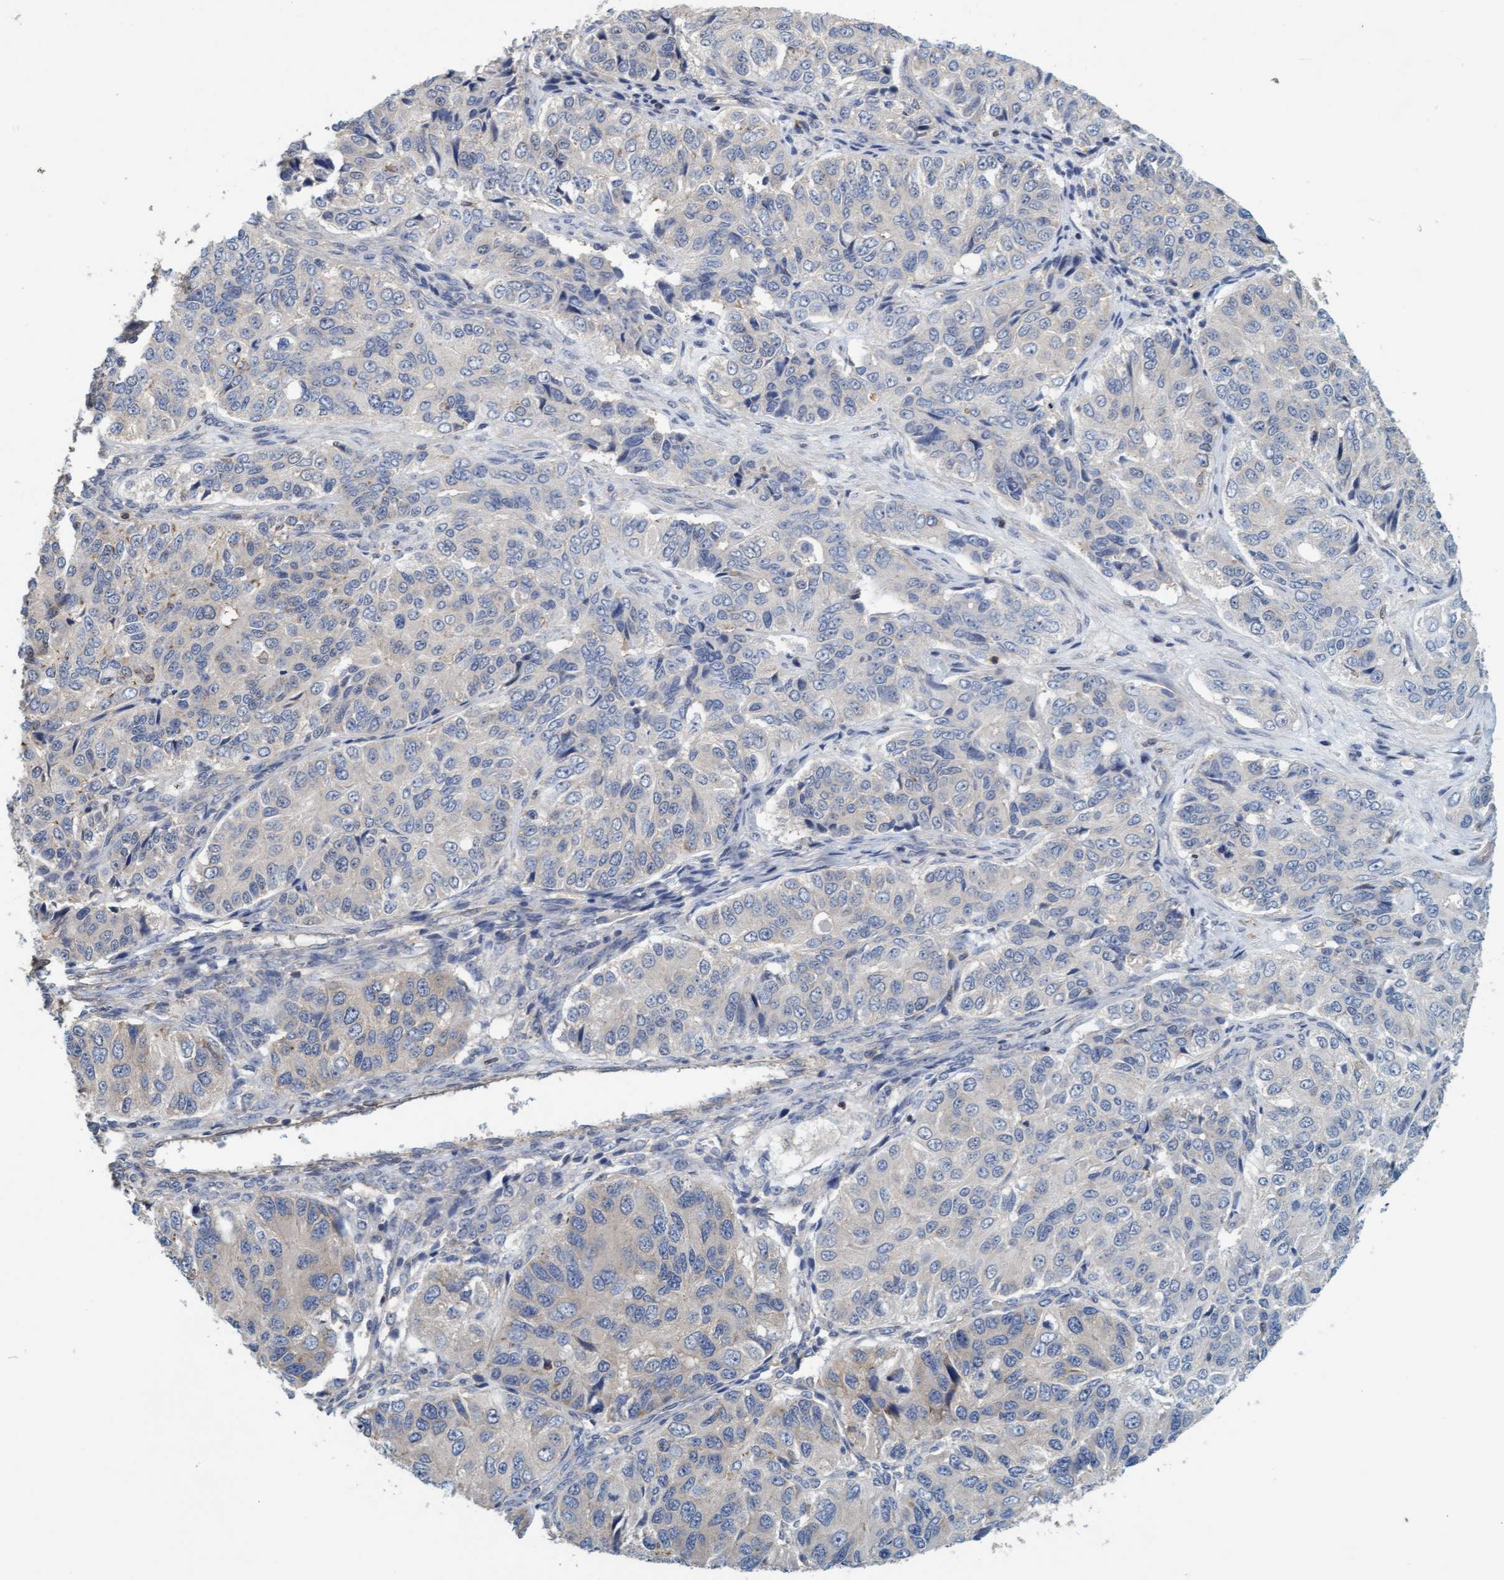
{"staining": {"intensity": "negative", "quantity": "none", "location": "none"}, "tissue": "ovarian cancer", "cell_type": "Tumor cells", "image_type": "cancer", "snomed": [{"axis": "morphology", "description": "Carcinoma, endometroid"}, {"axis": "topography", "description": "Ovary"}], "caption": "A histopathology image of ovarian endometroid carcinoma stained for a protein demonstrates no brown staining in tumor cells.", "gene": "FXR2", "patient": {"sex": "female", "age": 51}}